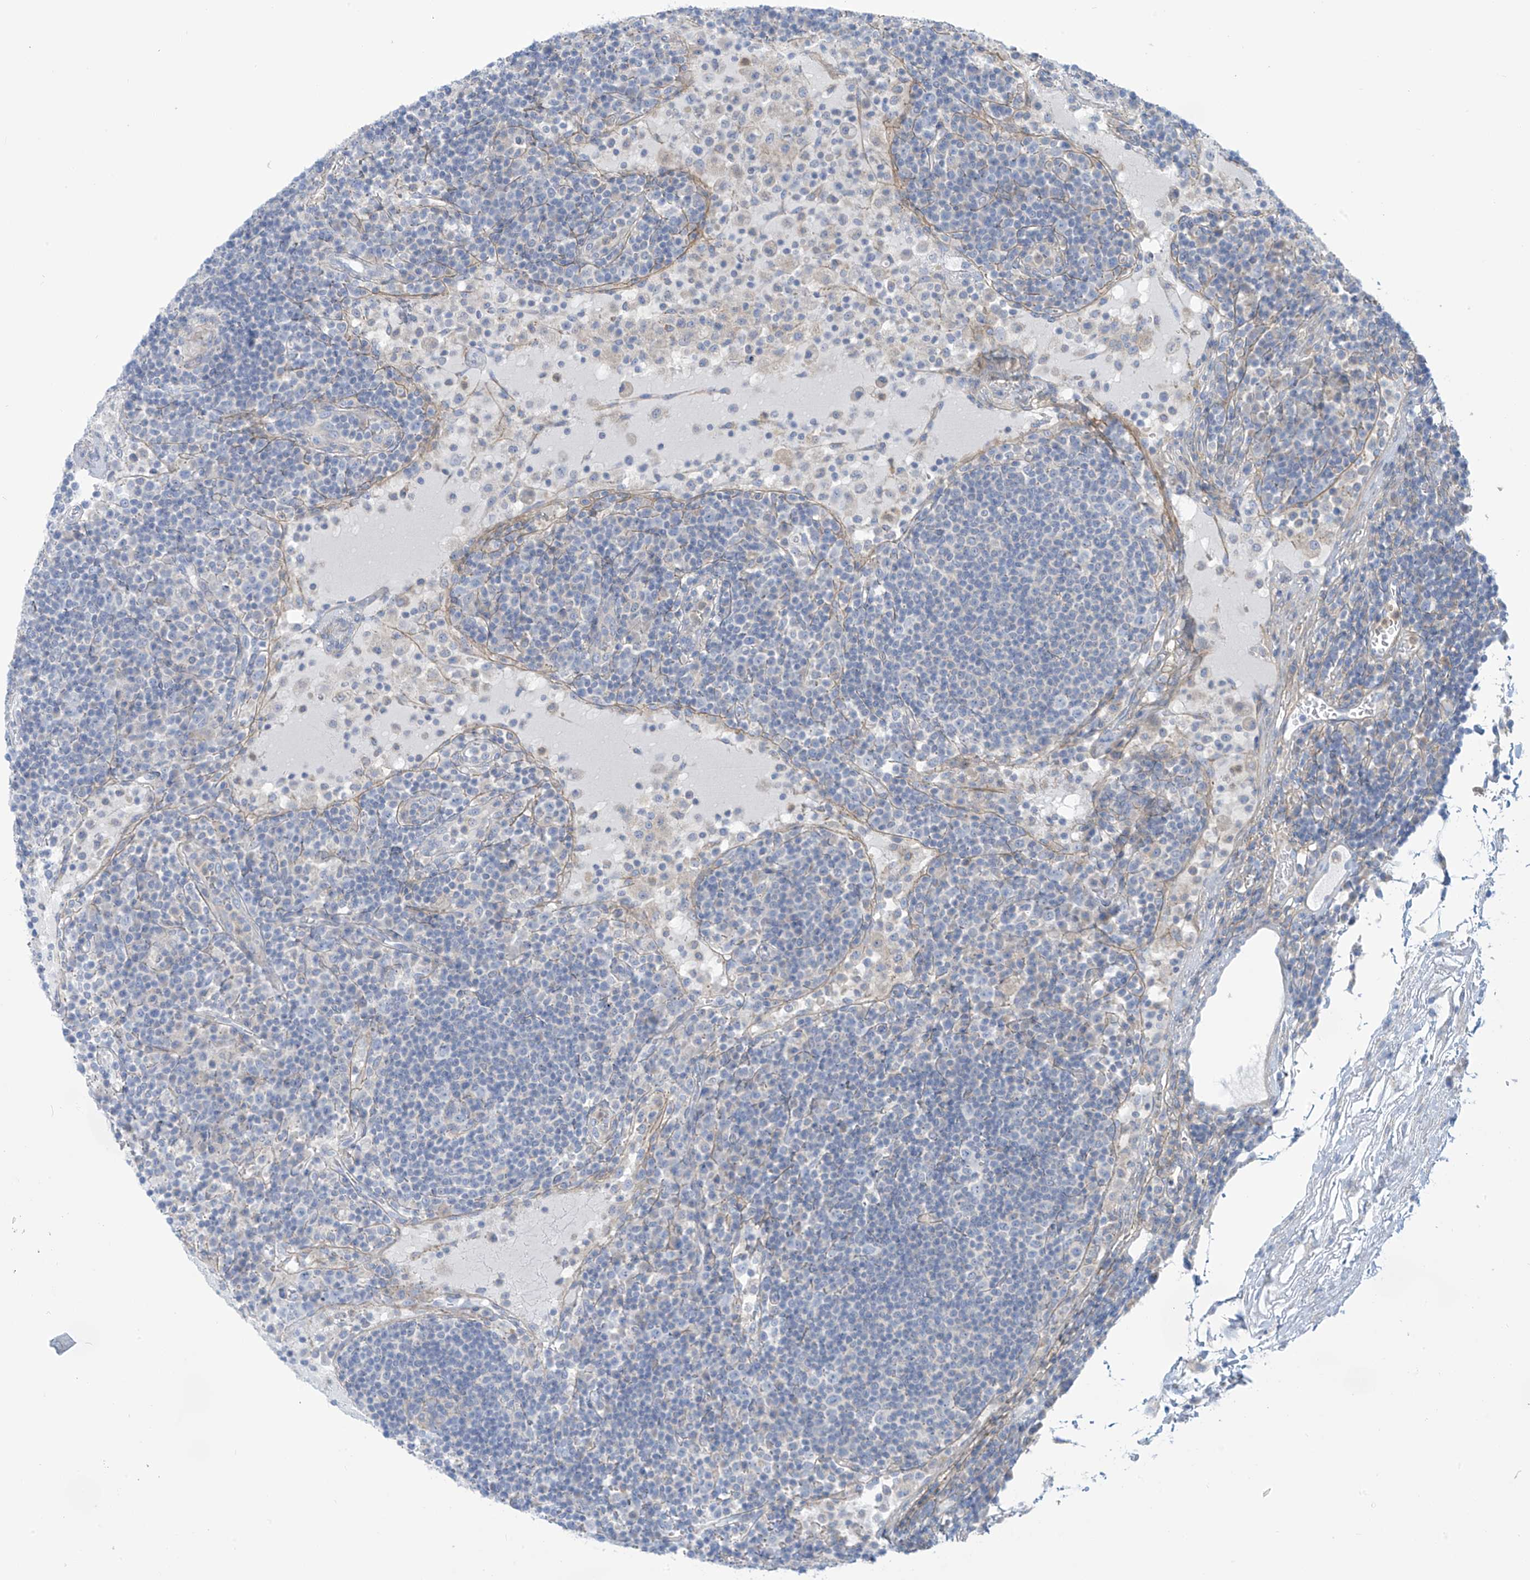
{"staining": {"intensity": "negative", "quantity": "none", "location": "none"}, "tissue": "lymph node", "cell_type": "Germinal center cells", "image_type": "normal", "snomed": [{"axis": "morphology", "description": "Normal tissue, NOS"}, {"axis": "topography", "description": "Lymph node"}], "caption": "An image of lymph node stained for a protein demonstrates no brown staining in germinal center cells.", "gene": "FABP2", "patient": {"sex": "female", "age": 53}}